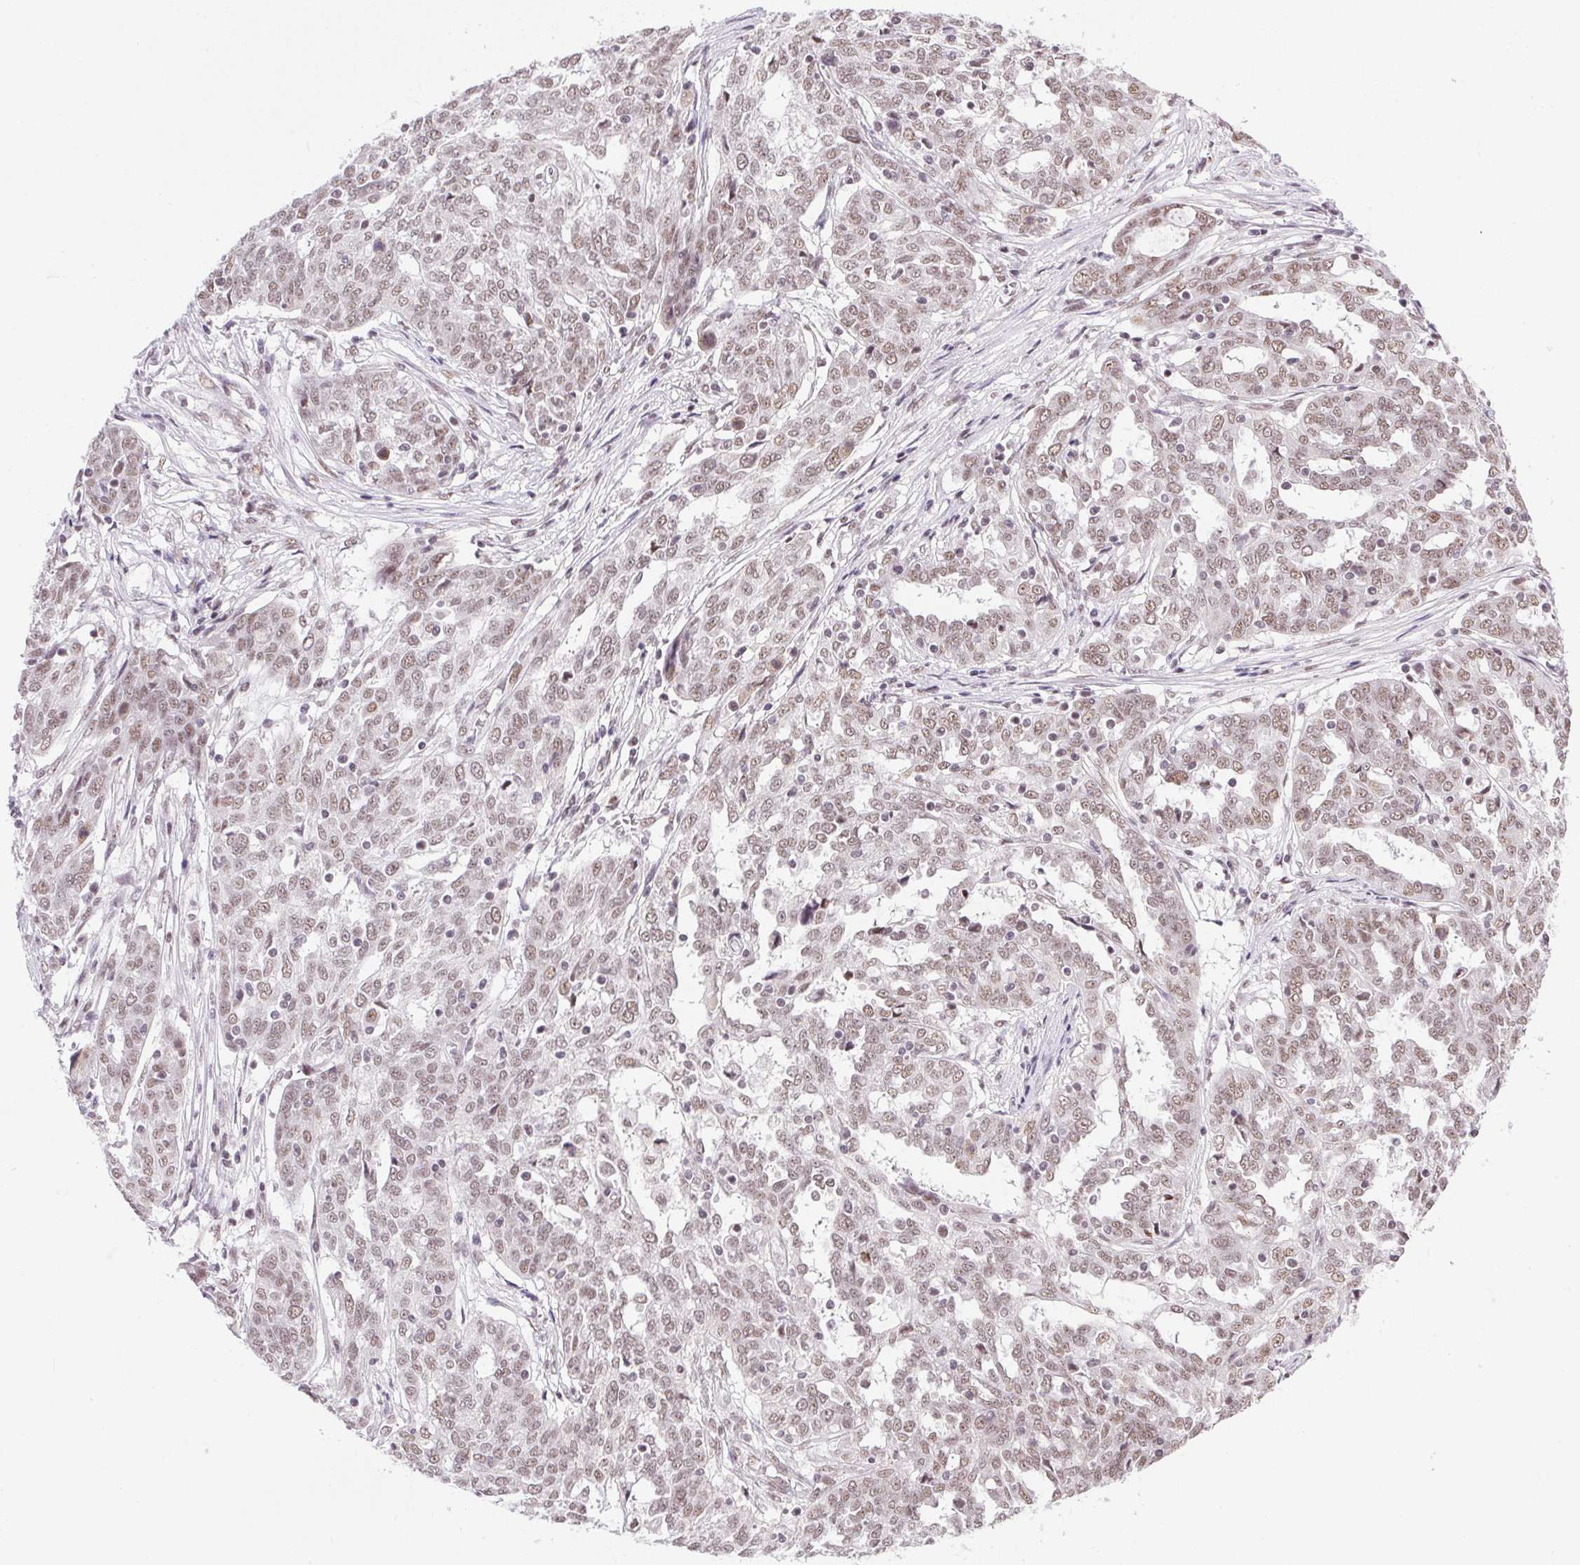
{"staining": {"intensity": "weak", "quantity": ">75%", "location": "nuclear"}, "tissue": "ovarian cancer", "cell_type": "Tumor cells", "image_type": "cancer", "snomed": [{"axis": "morphology", "description": "Cystadenocarcinoma, serous, NOS"}, {"axis": "topography", "description": "Ovary"}], "caption": "A high-resolution image shows IHC staining of serous cystadenocarcinoma (ovarian), which reveals weak nuclear positivity in about >75% of tumor cells.", "gene": "TRA2B", "patient": {"sex": "female", "age": 67}}